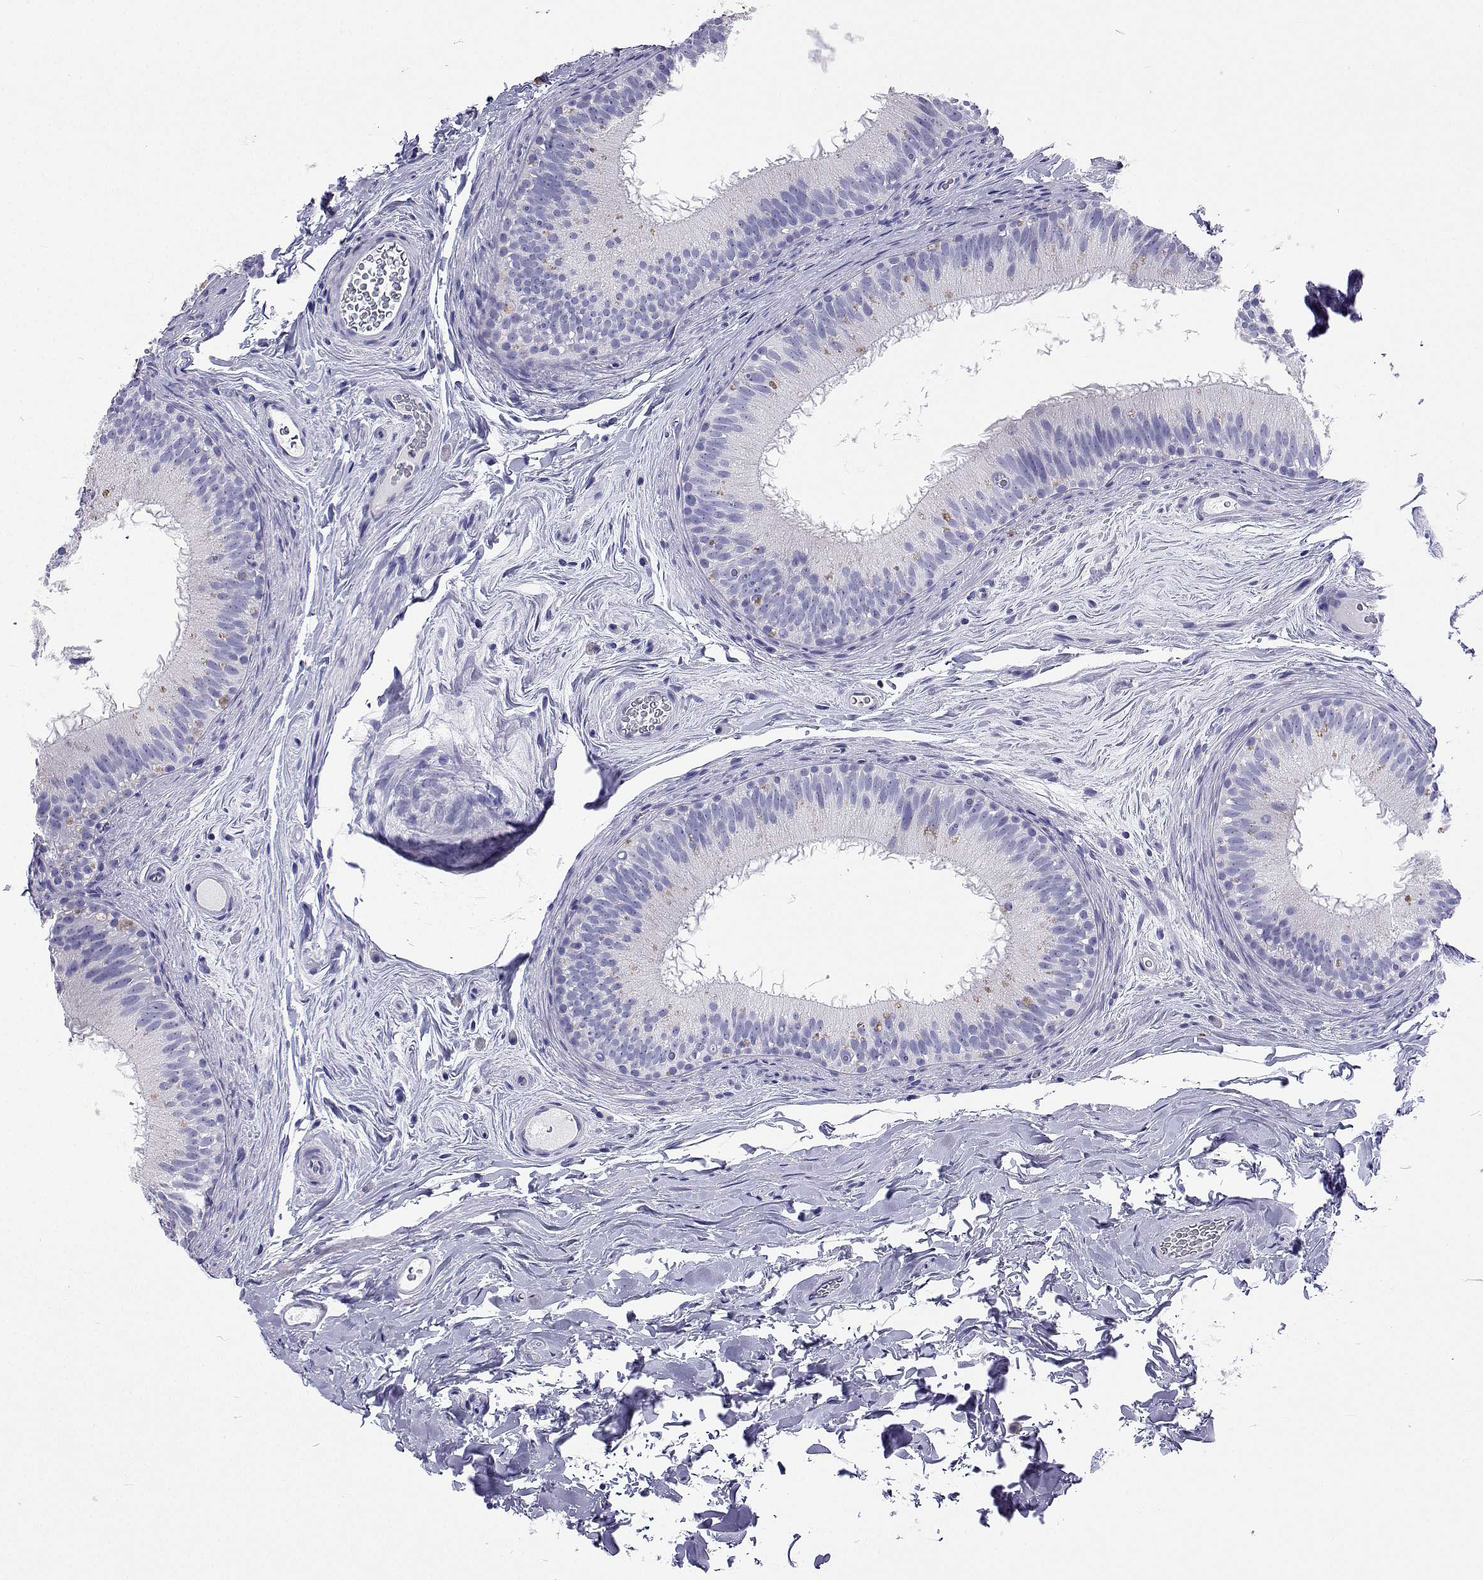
{"staining": {"intensity": "negative", "quantity": "none", "location": "none"}, "tissue": "epididymis", "cell_type": "Glandular cells", "image_type": "normal", "snomed": [{"axis": "morphology", "description": "Normal tissue, NOS"}, {"axis": "topography", "description": "Epididymis"}], "caption": "Immunohistochemical staining of unremarkable human epididymis demonstrates no significant positivity in glandular cells.", "gene": "UMODL1", "patient": {"sex": "male", "age": 44}}